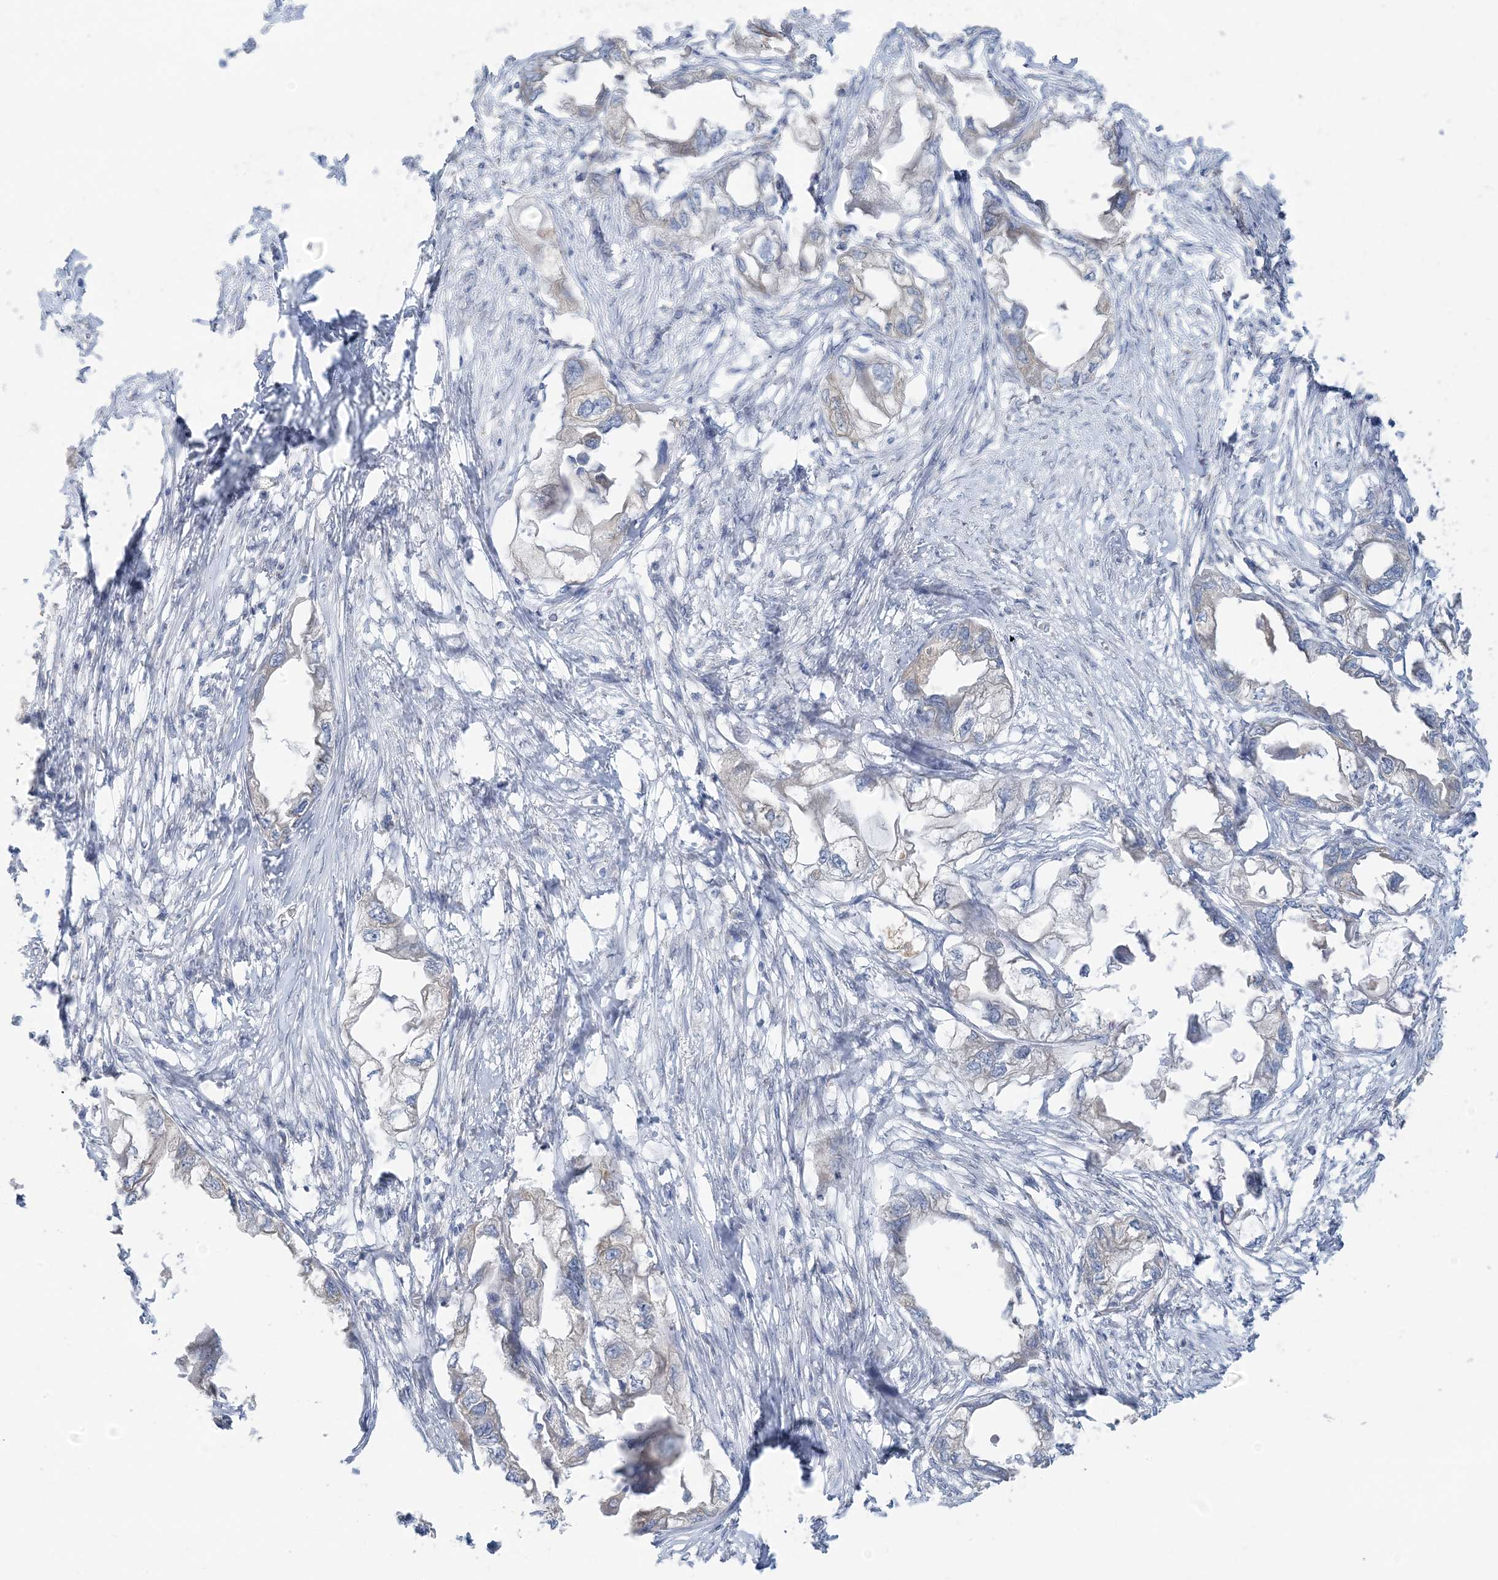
{"staining": {"intensity": "negative", "quantity": "none", "location": "none"}, "tissue": "endometrial cancer", "cell_type": "Tumor cells", "image_type": "cancer", "snomed": [{"axis": "morphology", "description": "Adenocarcinoma, NOS"}, {"axis": "morphology", "description": "Adenocarcinoma, metastatic, NOS"}, {"axis": "topography", "description": "Adipose tissue"}, {"axis": "topography", "description": "Endometrium"}], "caption": "This is an immunohistochemistry image of human endometrial metastatic adenocarcinoma. There is no expression in tumor cells.", "gene": "EEFSEC", "patient": {"sex": "female", "age": 67}}